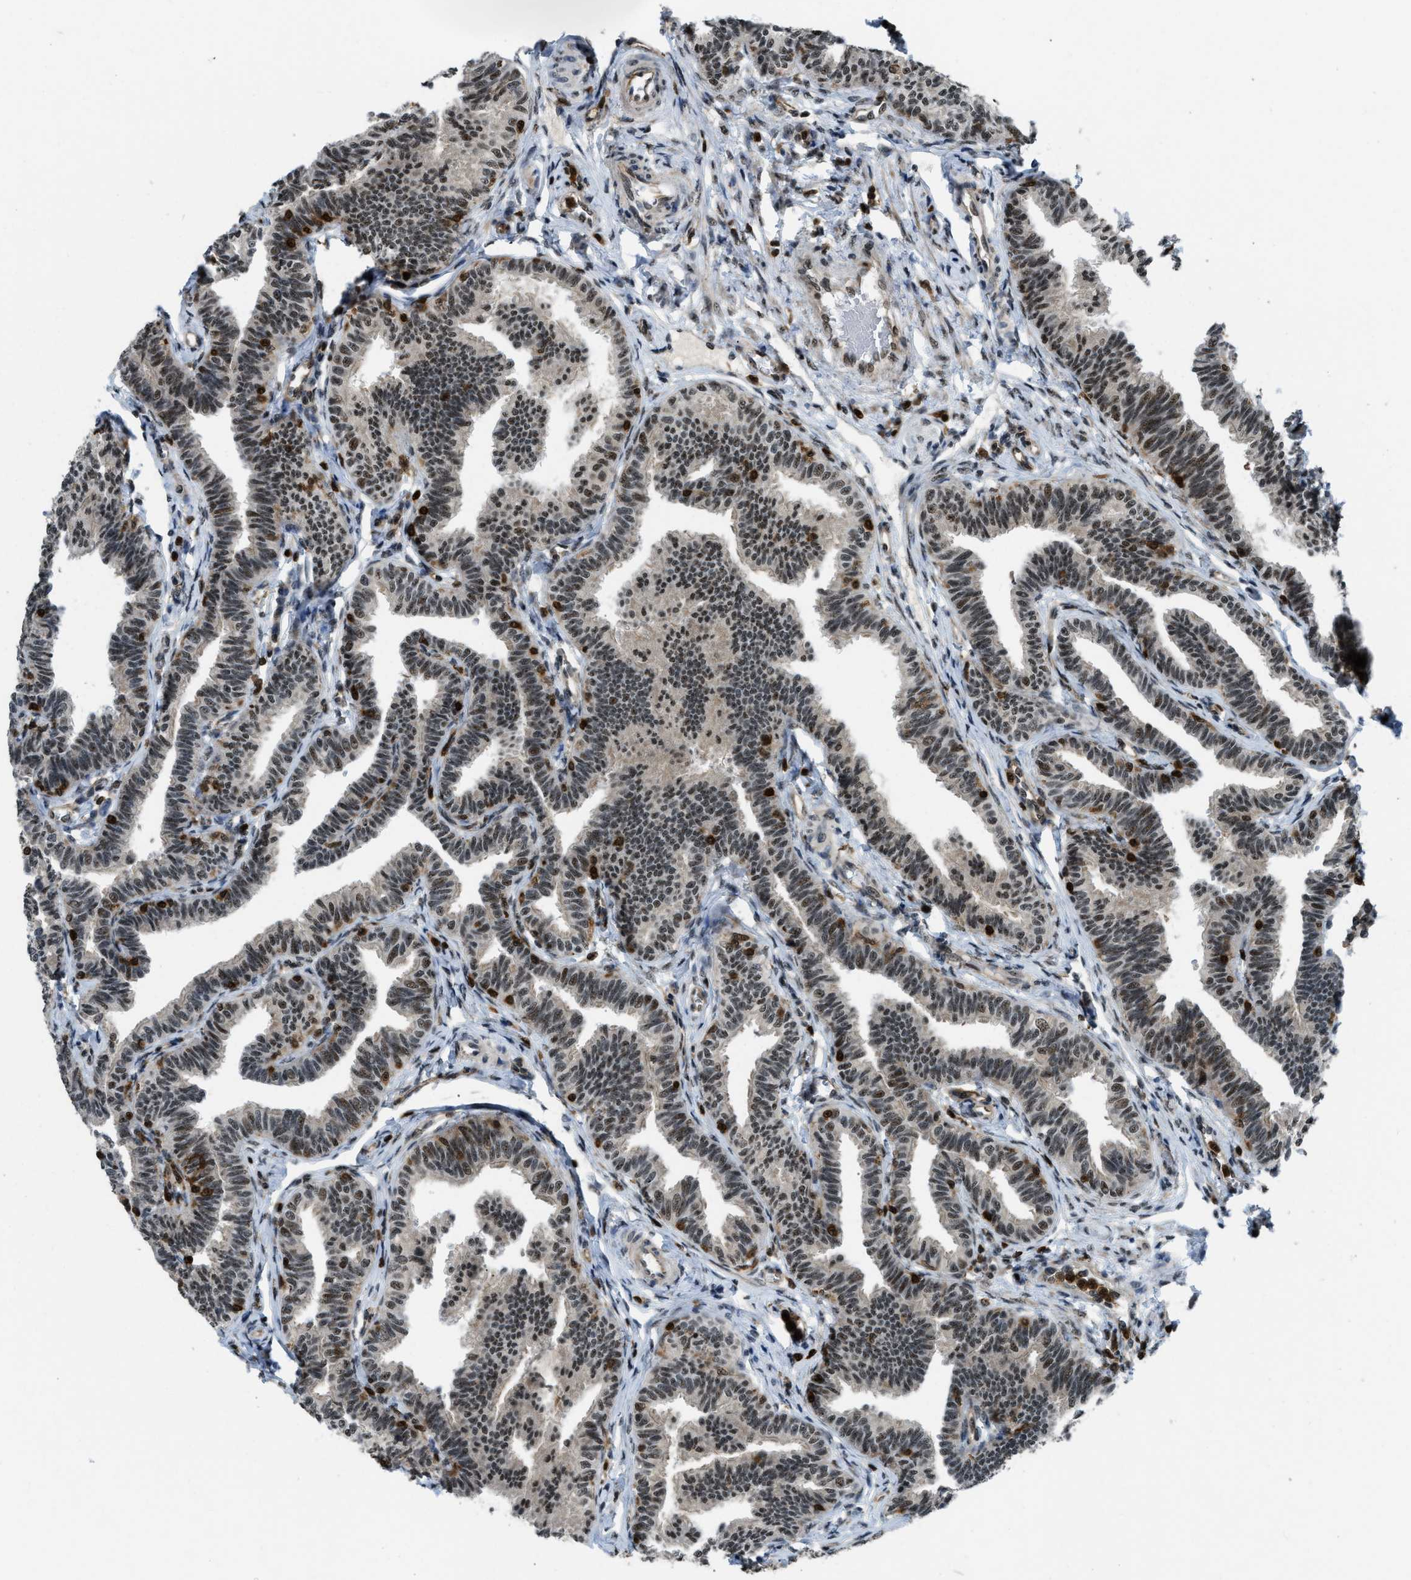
{"staining": {"intensity": "moderate", "quantity": ">75%", "location": "nuclear"}, "tissue": "fallopian tube", "cell_type": "Glandular cells", "image_type": "normal", "snomed": [{"axis": "morphology", "description": "Normal tissue, NOS"}, {"axis": "topography", "description": "Fallopian tube"}, {"axis": "topography", "description": "Ovary"}], "caption": "Immunohistochemical staining of normal fallopian tube exhibits >75% levels of moderate nuclear protein staining in approximately >75% of glandular cells.", "gene": "E2F1", "patient": {"sex": "female", "age": 23}}